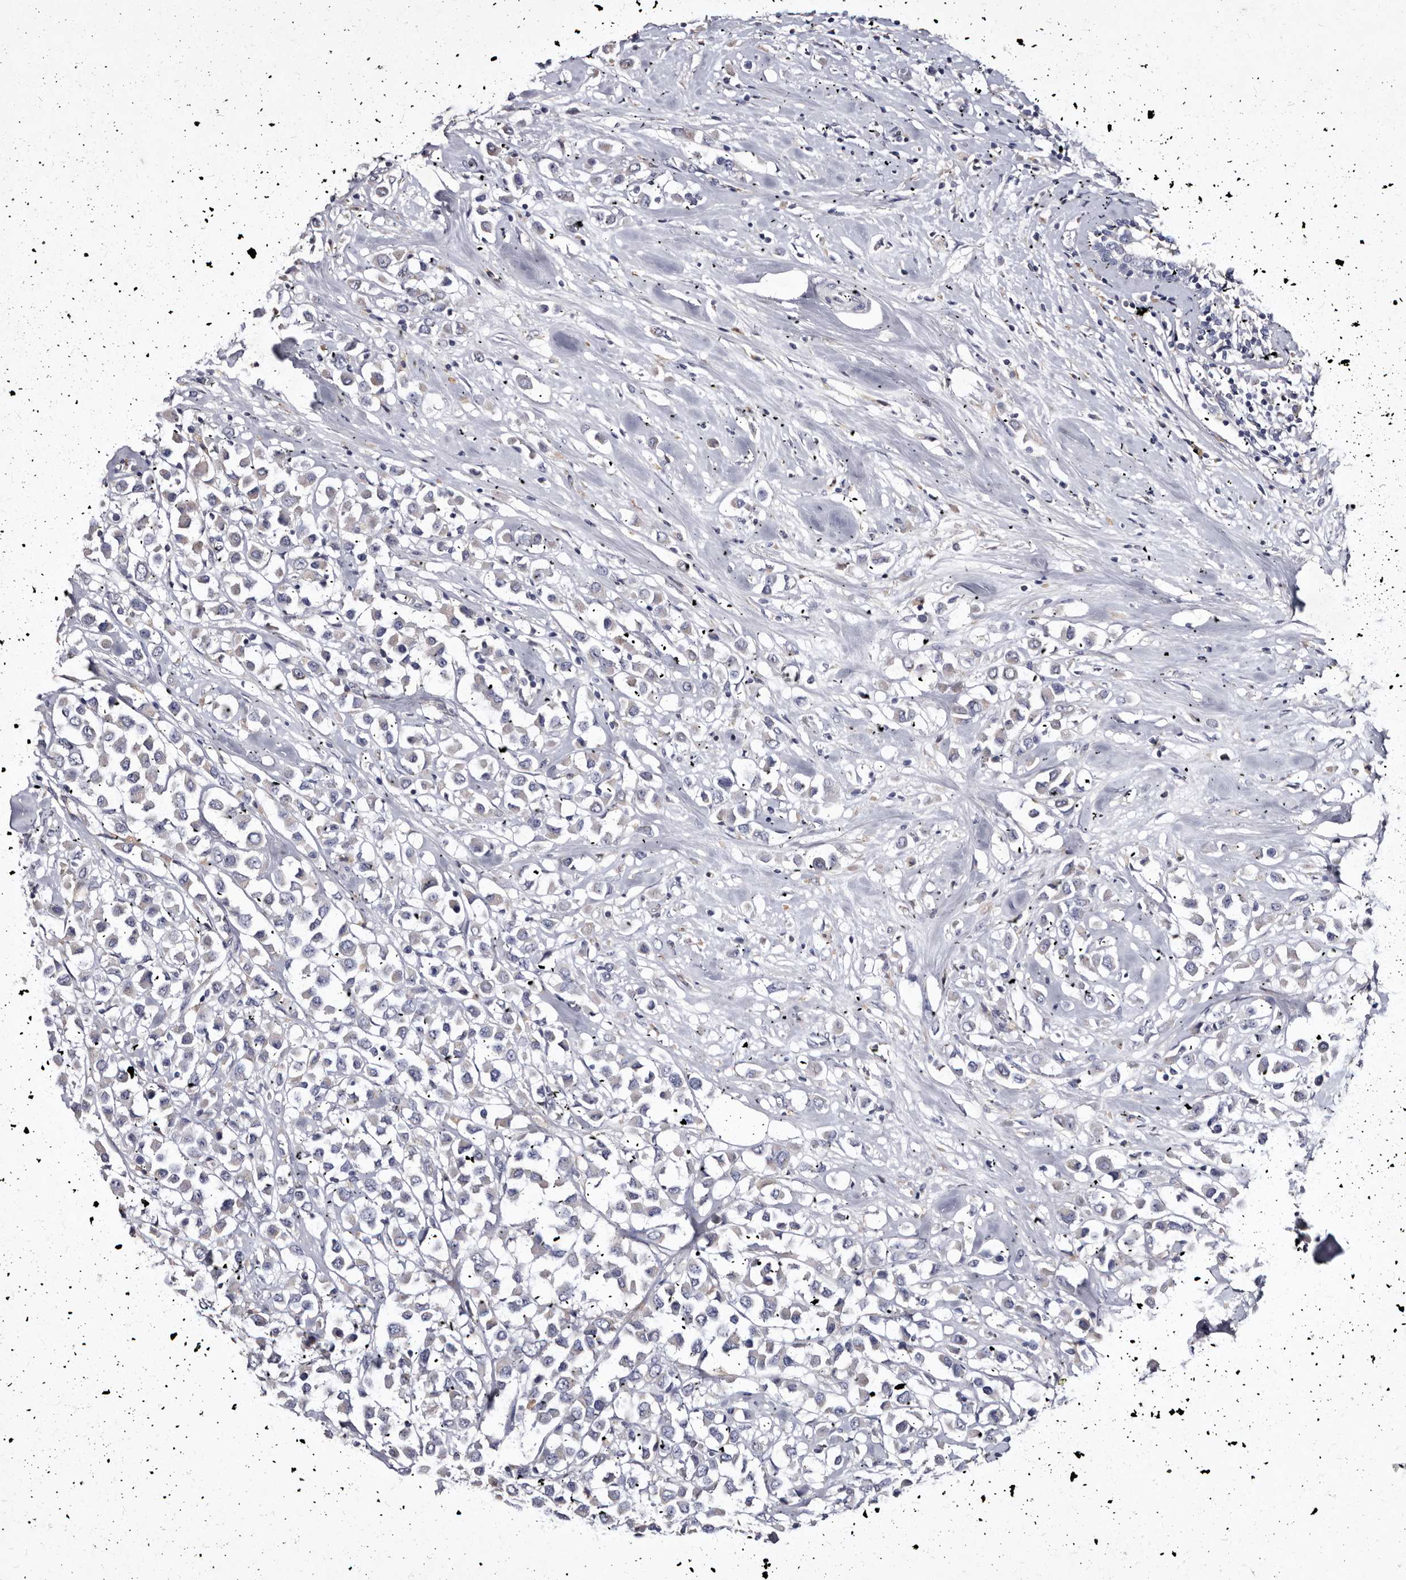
{"staining": {"intensity": "negative", "quantity": "none", "location": "none"}, "tissue": "breast cancer", "cell_type": "Tumor cells", "image_type": "cancer", "snomed": [{"axis": "morphology", "description": "Duct carcinoma"}, {"axis": "topography", "description": "Breast"}], "caption": "Human infiltrating ductal carcinoma (breast) stained for a protein using immunohistochemistry exhibits no staining in tumor cells.", "gene": "SLC39A2", "patient": {"sex": "female", "age": 61}}